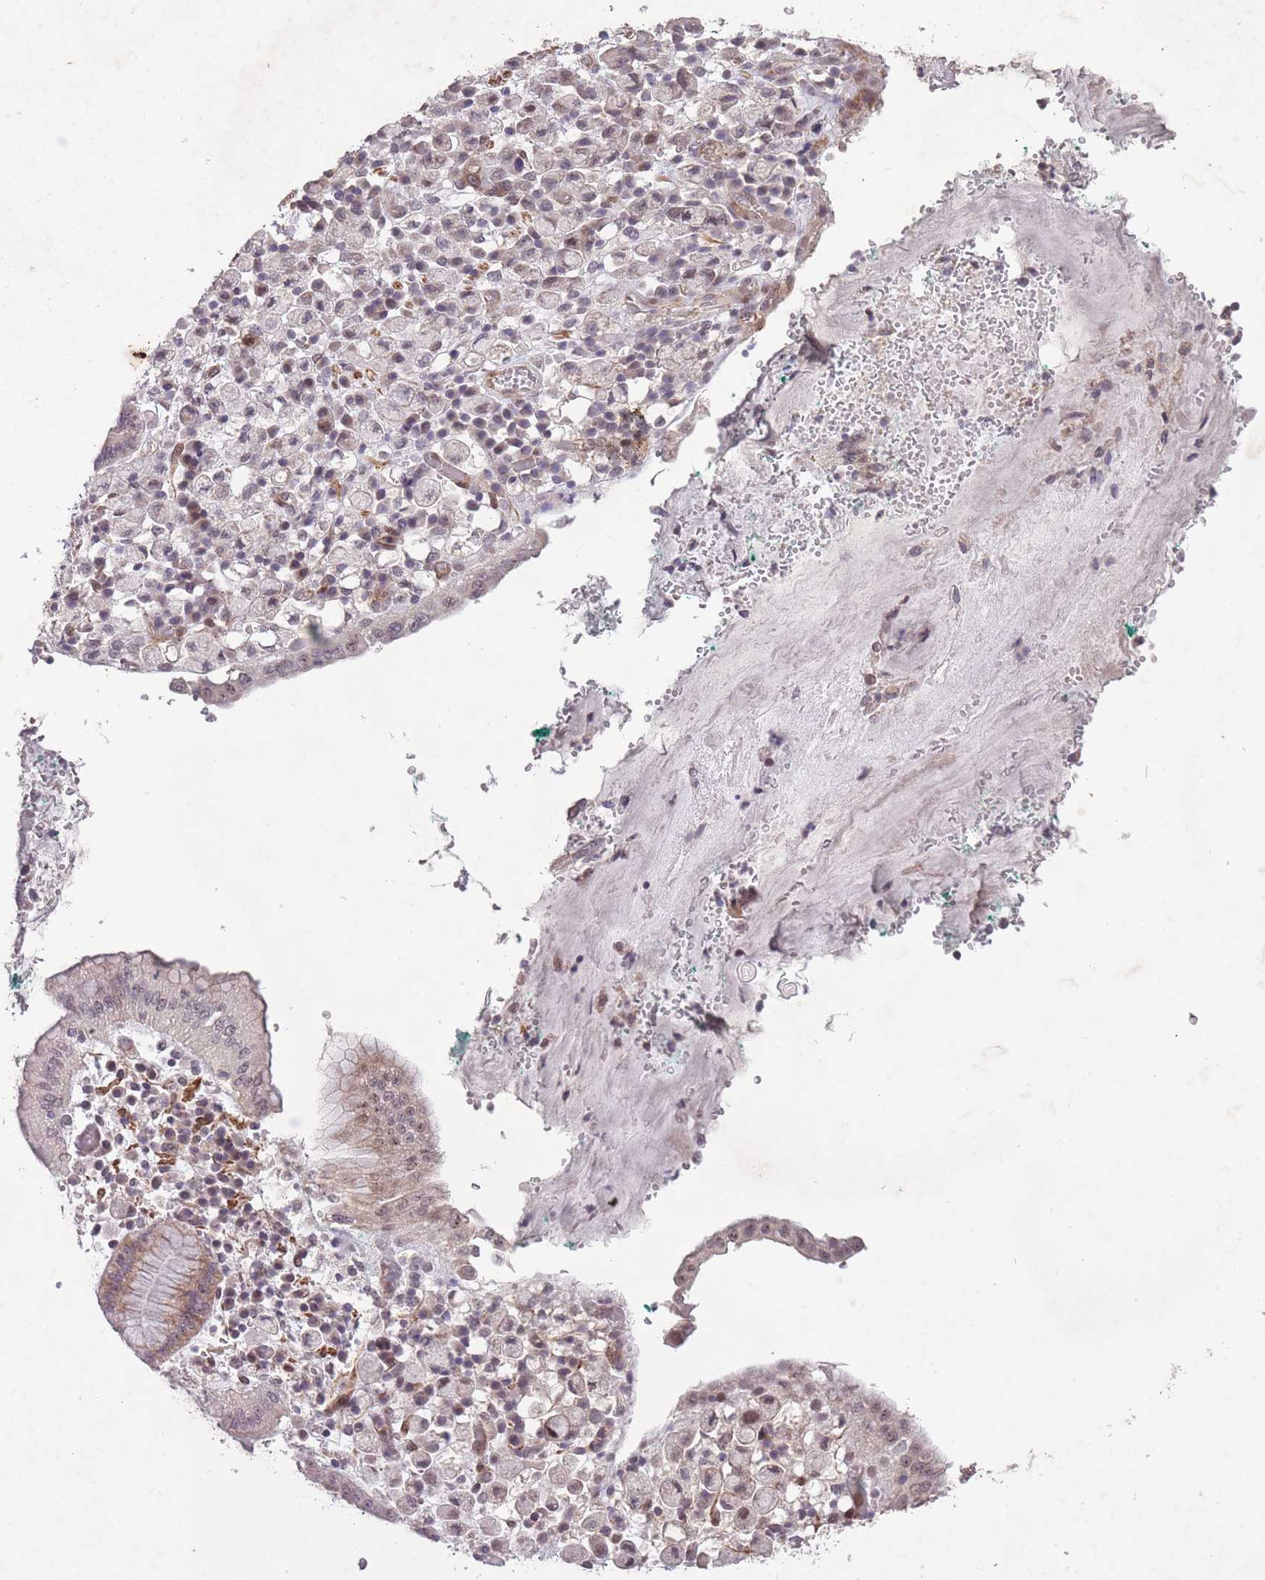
{"staining": {"intensity": "weak", "quantity": "25%-75%", "location": "nuclear"}, "tissue": "stomach cancer", "cell_type": "Tumor cells", "image_type": "cancer", "snomed": [{"axis": "morphology", "description": "Adenocarcinoma, NOS"}, {"axis": "topography", "description": "Stomach"}], "caption": "Immunohistochemical staining of stomach cancer (adenocarcinoma) reveals low levels of weak nuclear protein expression in approximately 25%-75% of tumor cells.", "gene": "CBX6", "patient": {"sex": "male", "age": 77}}